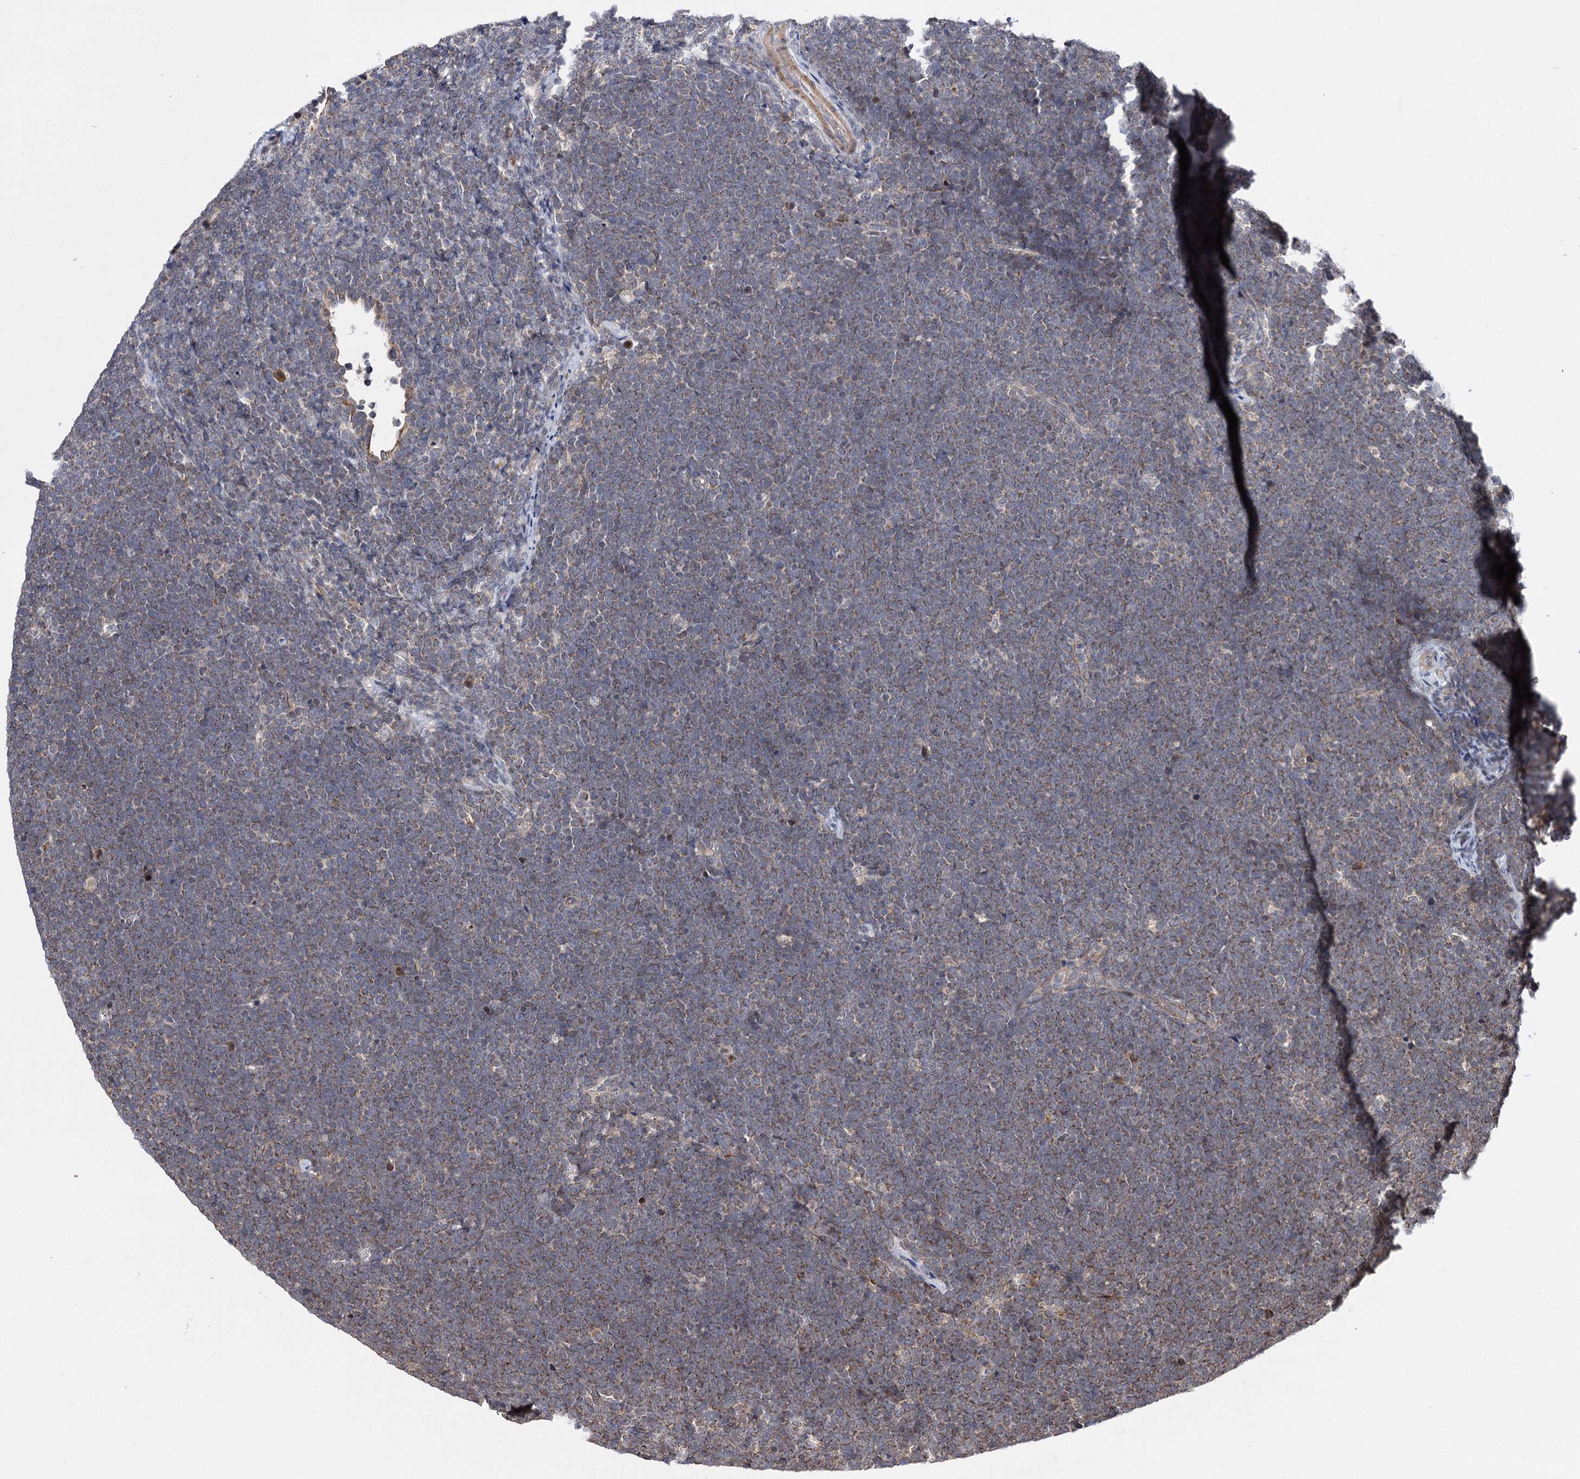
{"staining": {"intensity": "weak", "quantity": ">75%", "location": "cytoplasmic/membranous"}, "tissue": "lymphoma", "cell_type": "Tumor cells", "image_type": "cancer", "snomed": [{"axis": "morphology", "description": "Malignant lymphoma, non-Hodgkin's type, High grade"}, {"axis": "topography", "description": "Lymph node"}], "caption": "This image demonstrates IHC staining of human high-grade malignant lymphoma, non-Hodgkin's type, with low weak cytoplasmic/membranous expression in about >75% of tumor cells.", "gene": "CEP76", "patient": {"sex": "male", "age": 13}}